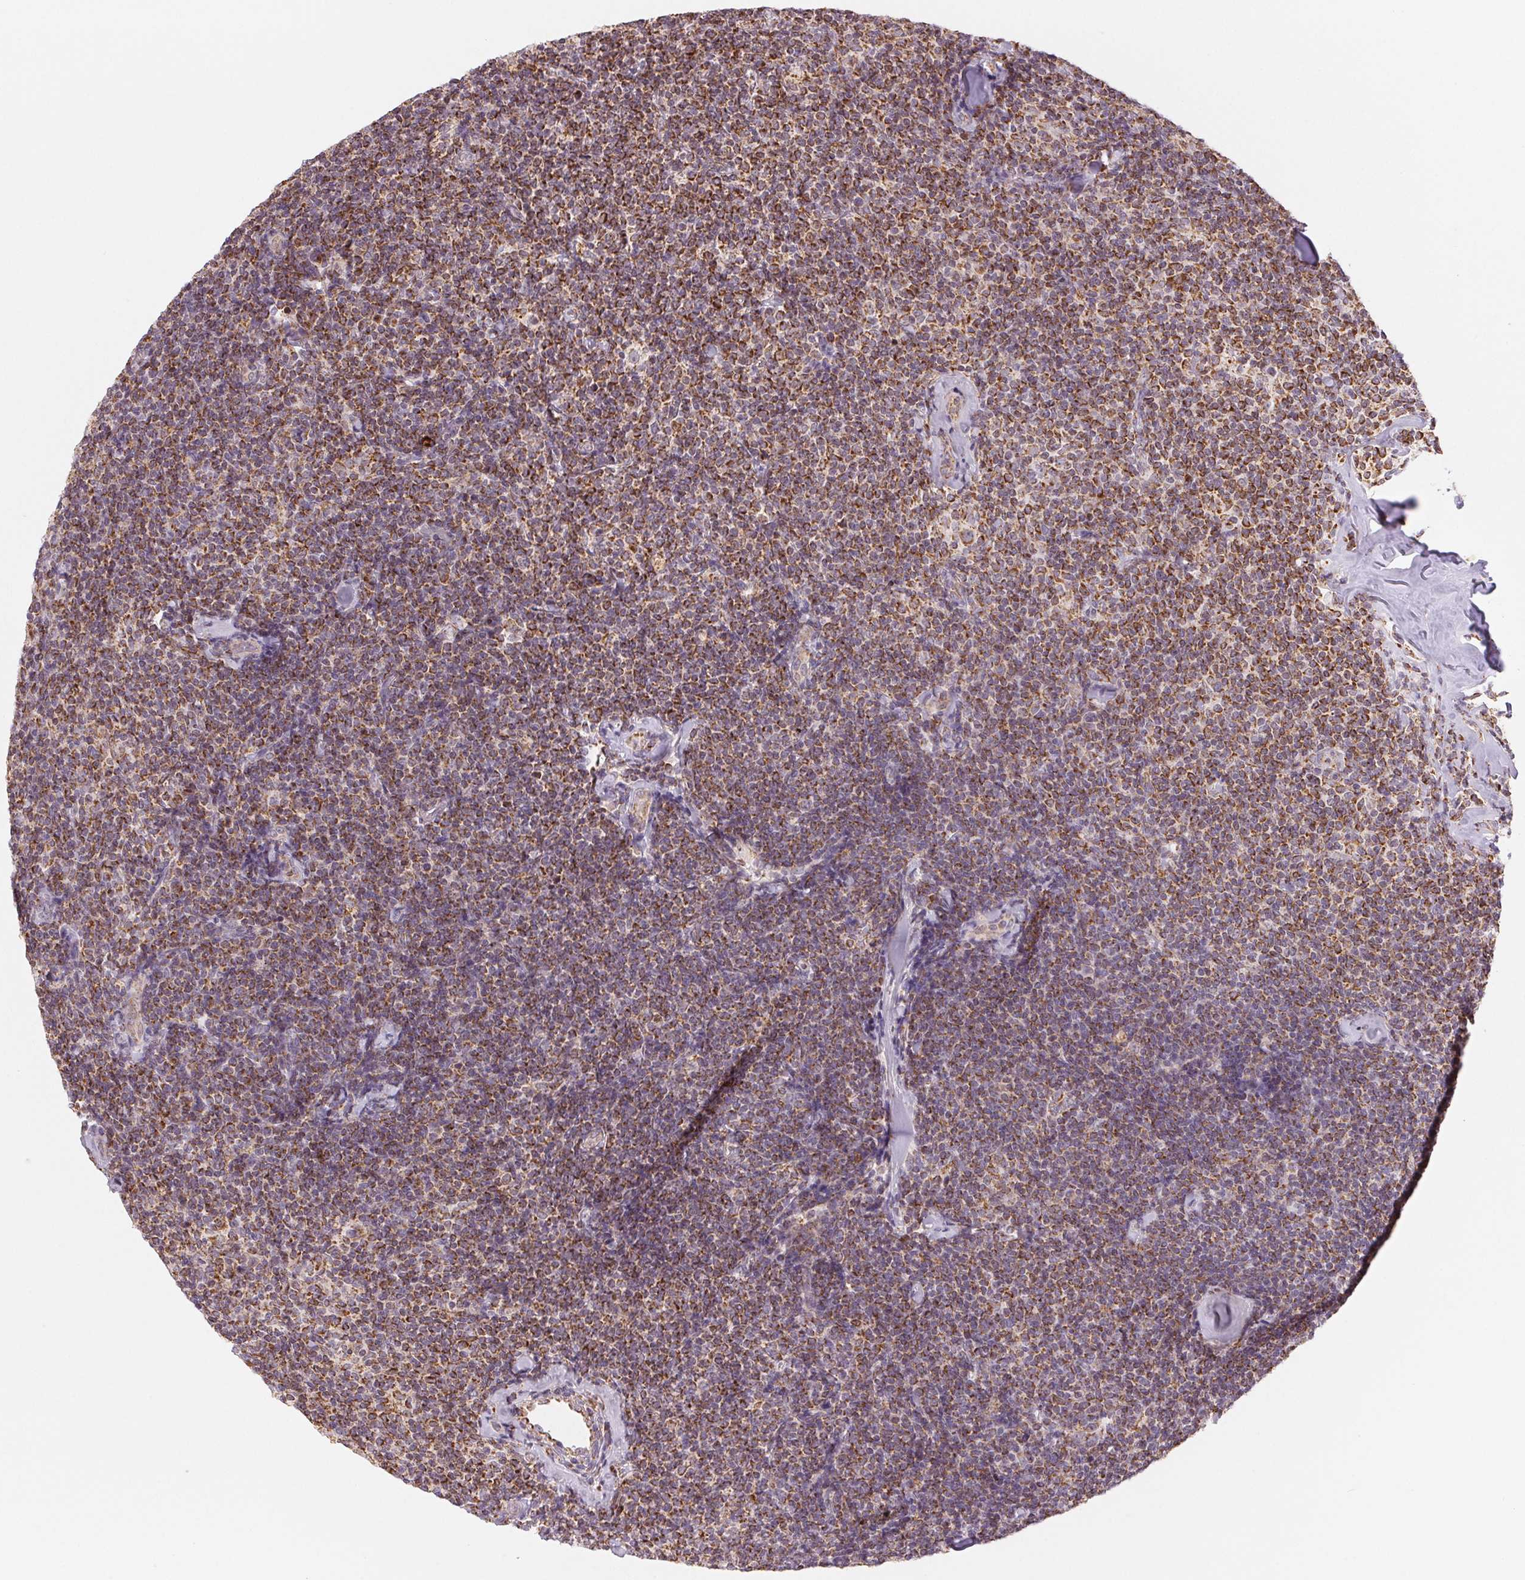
{"staining": {"intensity": "moderate", "quantity": ">75%", "location": "cytoplasmic/membranous"}, "tissue": "lymphoma", "cell_type": "Tumor cells", "image_type": "cancer", "snomed": [{"axis": "morphology", "description": "Malignant lymphoma, non-Hodgkin's type, Low grade"}, {"axis": "topography", "description": "Lymph node"}], "caption": "Tumor cells show medium levels of moderate cytoplasmic/membranous staining in approximately >75% of cells in lymphoma.", "gene": "HINT2", "patient": {"sex": "female", "age": 56}}